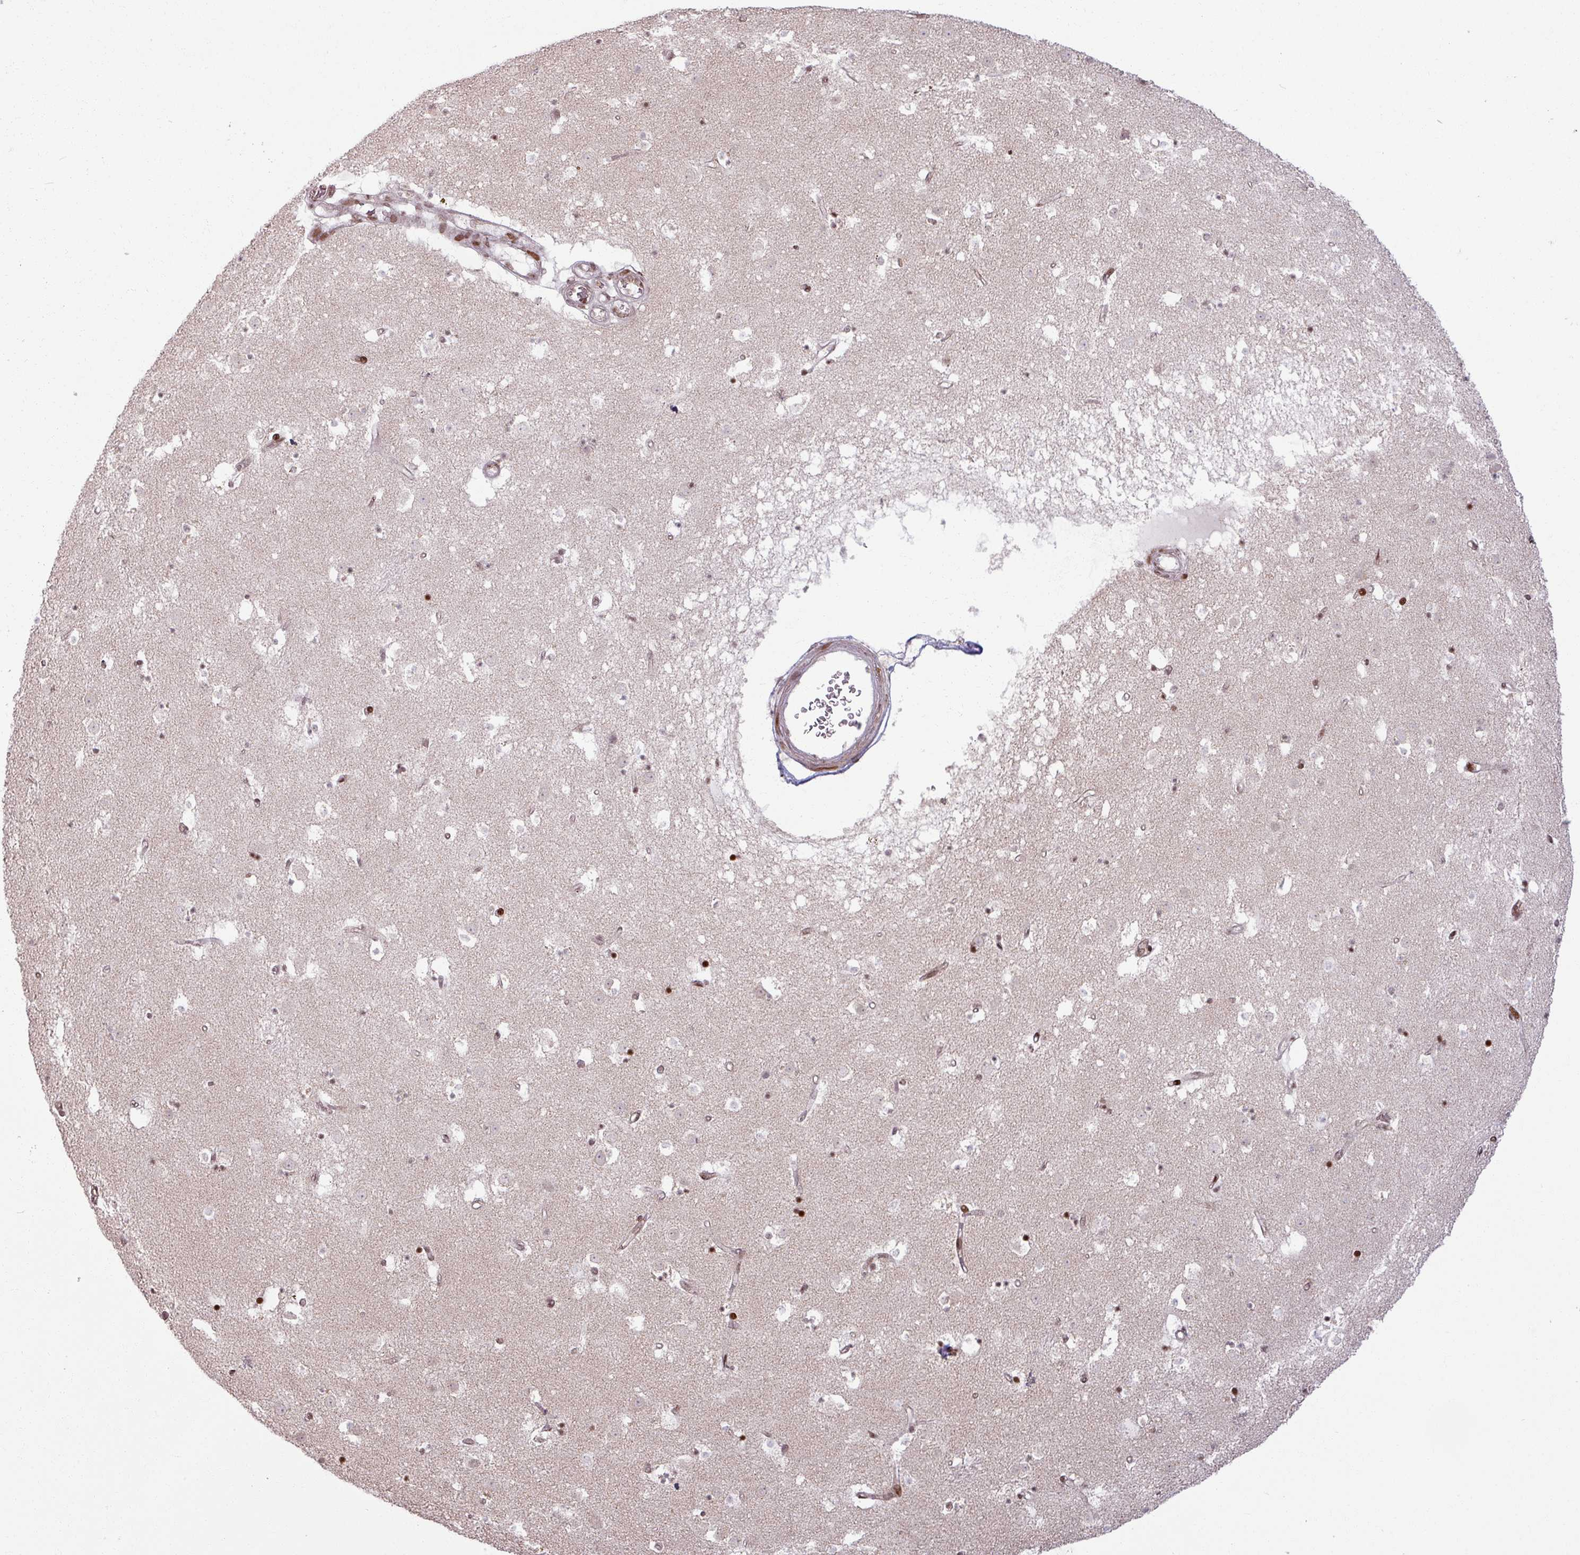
{"staining": {"intensity": "moderate", "quantity": "<25%", "location": "nuclear"}, "tissue": "caudate", "cell_type": "Glial cells", "image_type": "normal", "snomed": [{"axis": "morphology", "description": "Normal tissue, NOS"}, {"axis": "topography", "description": "Lateral ventricle wall"}], "caption": "Approximately <25% of glial cells in normal caudate exhibit moderate nuclear protein expression as visualized by brown immunohistochemical staining.", "gene": "NCOR1", "patient": {"sex": "male", "age": 58}}